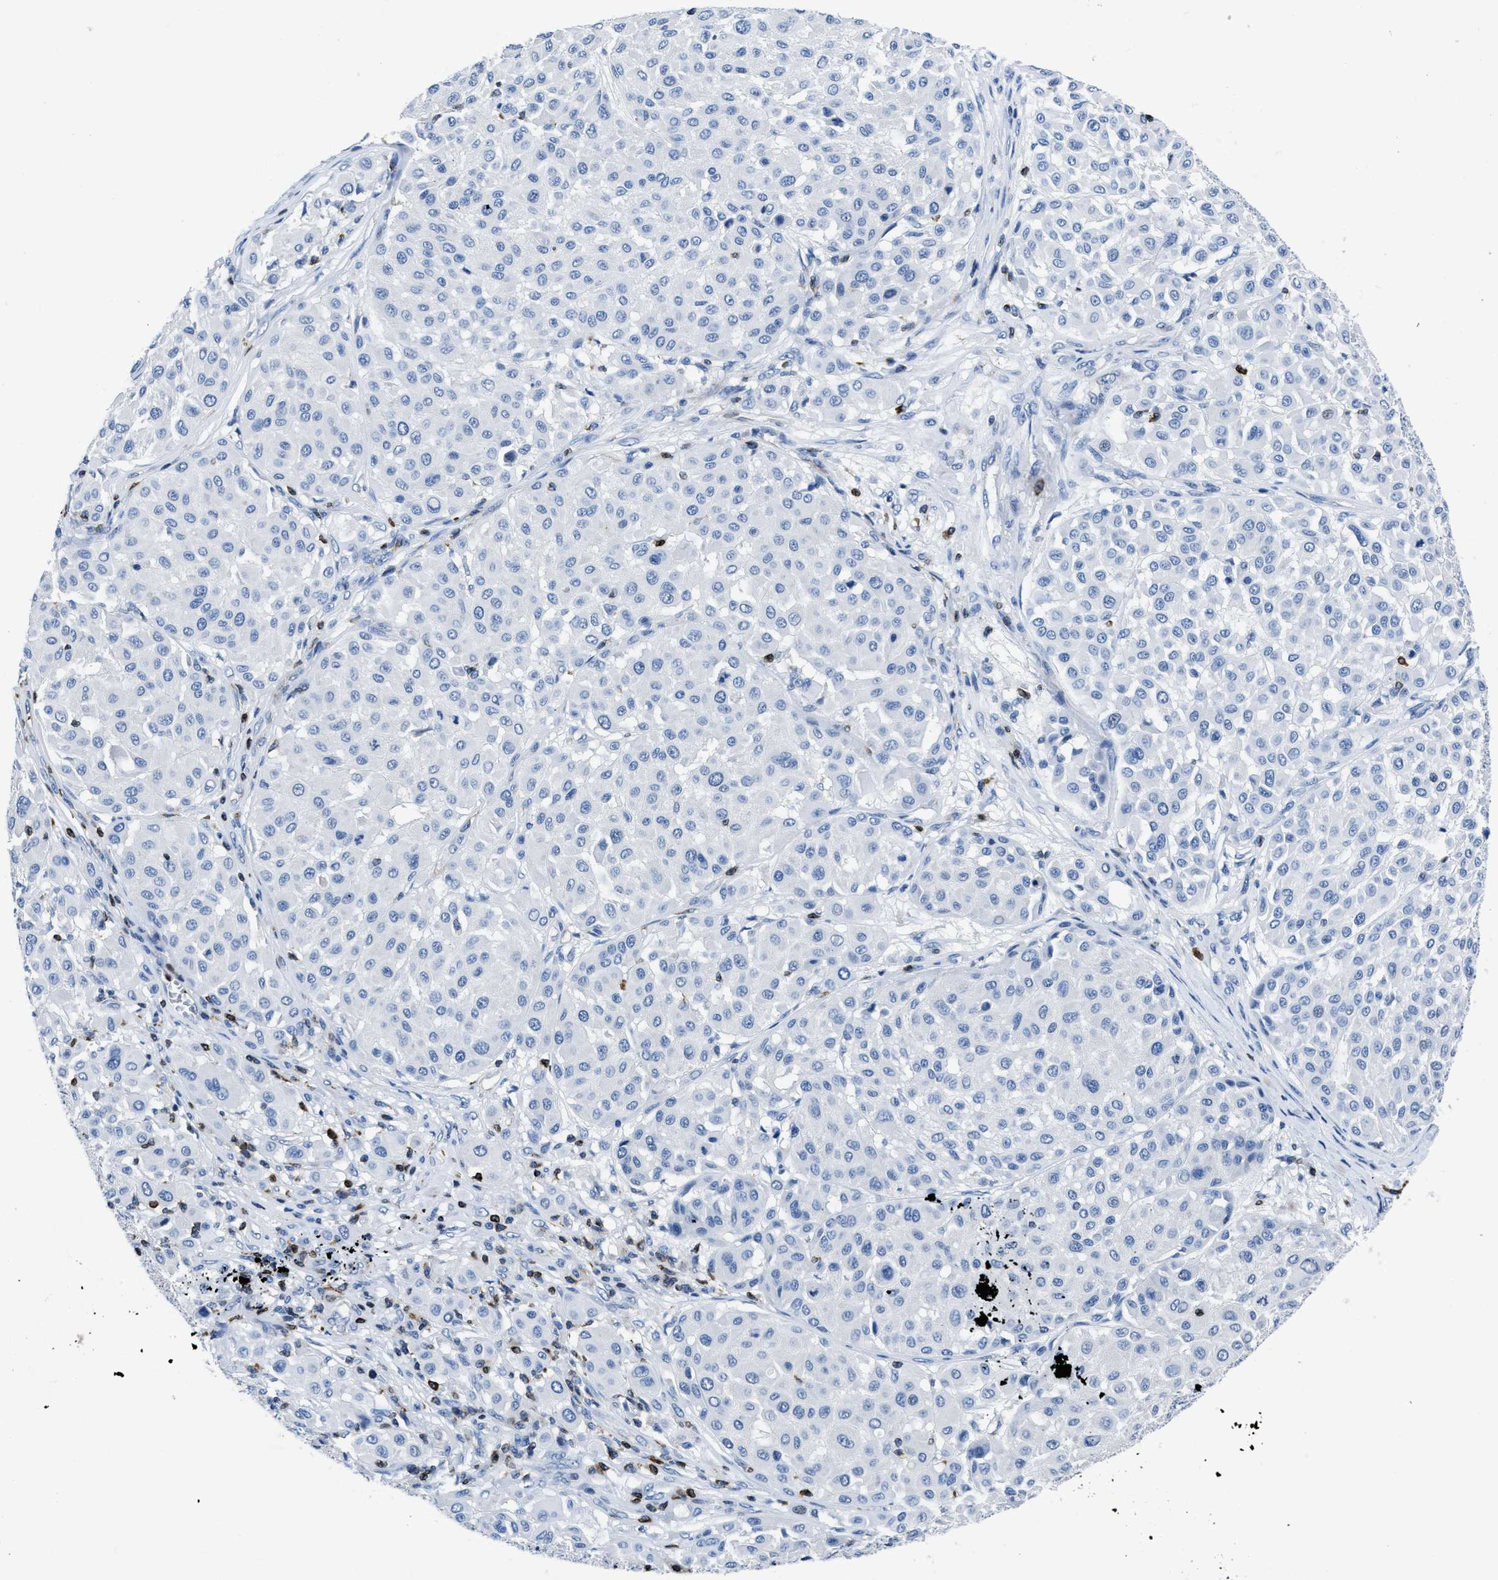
{"staining": {"intensity": "negative", "quantity": "none", "location": "none"}, "tissue": "melanoma", "cell_type": "Tumor cells", "image_type": "cancer", "snomed": [{"axis": "morphology", "description": "Malignant melanoma, Metastatic site"}, {"axis": "topography", "description": "Soft tissue"}], "caption": "Immunohistochemistry image of neoplastic tissue: human malignant melanoma (metastatic site) stained with DAB (3,3'-diaminobenzidine) exhibits no significant protein positivity in tumor cells.", "gene": "ITGA3", "patient": {"sex": "male", "age": 41}}